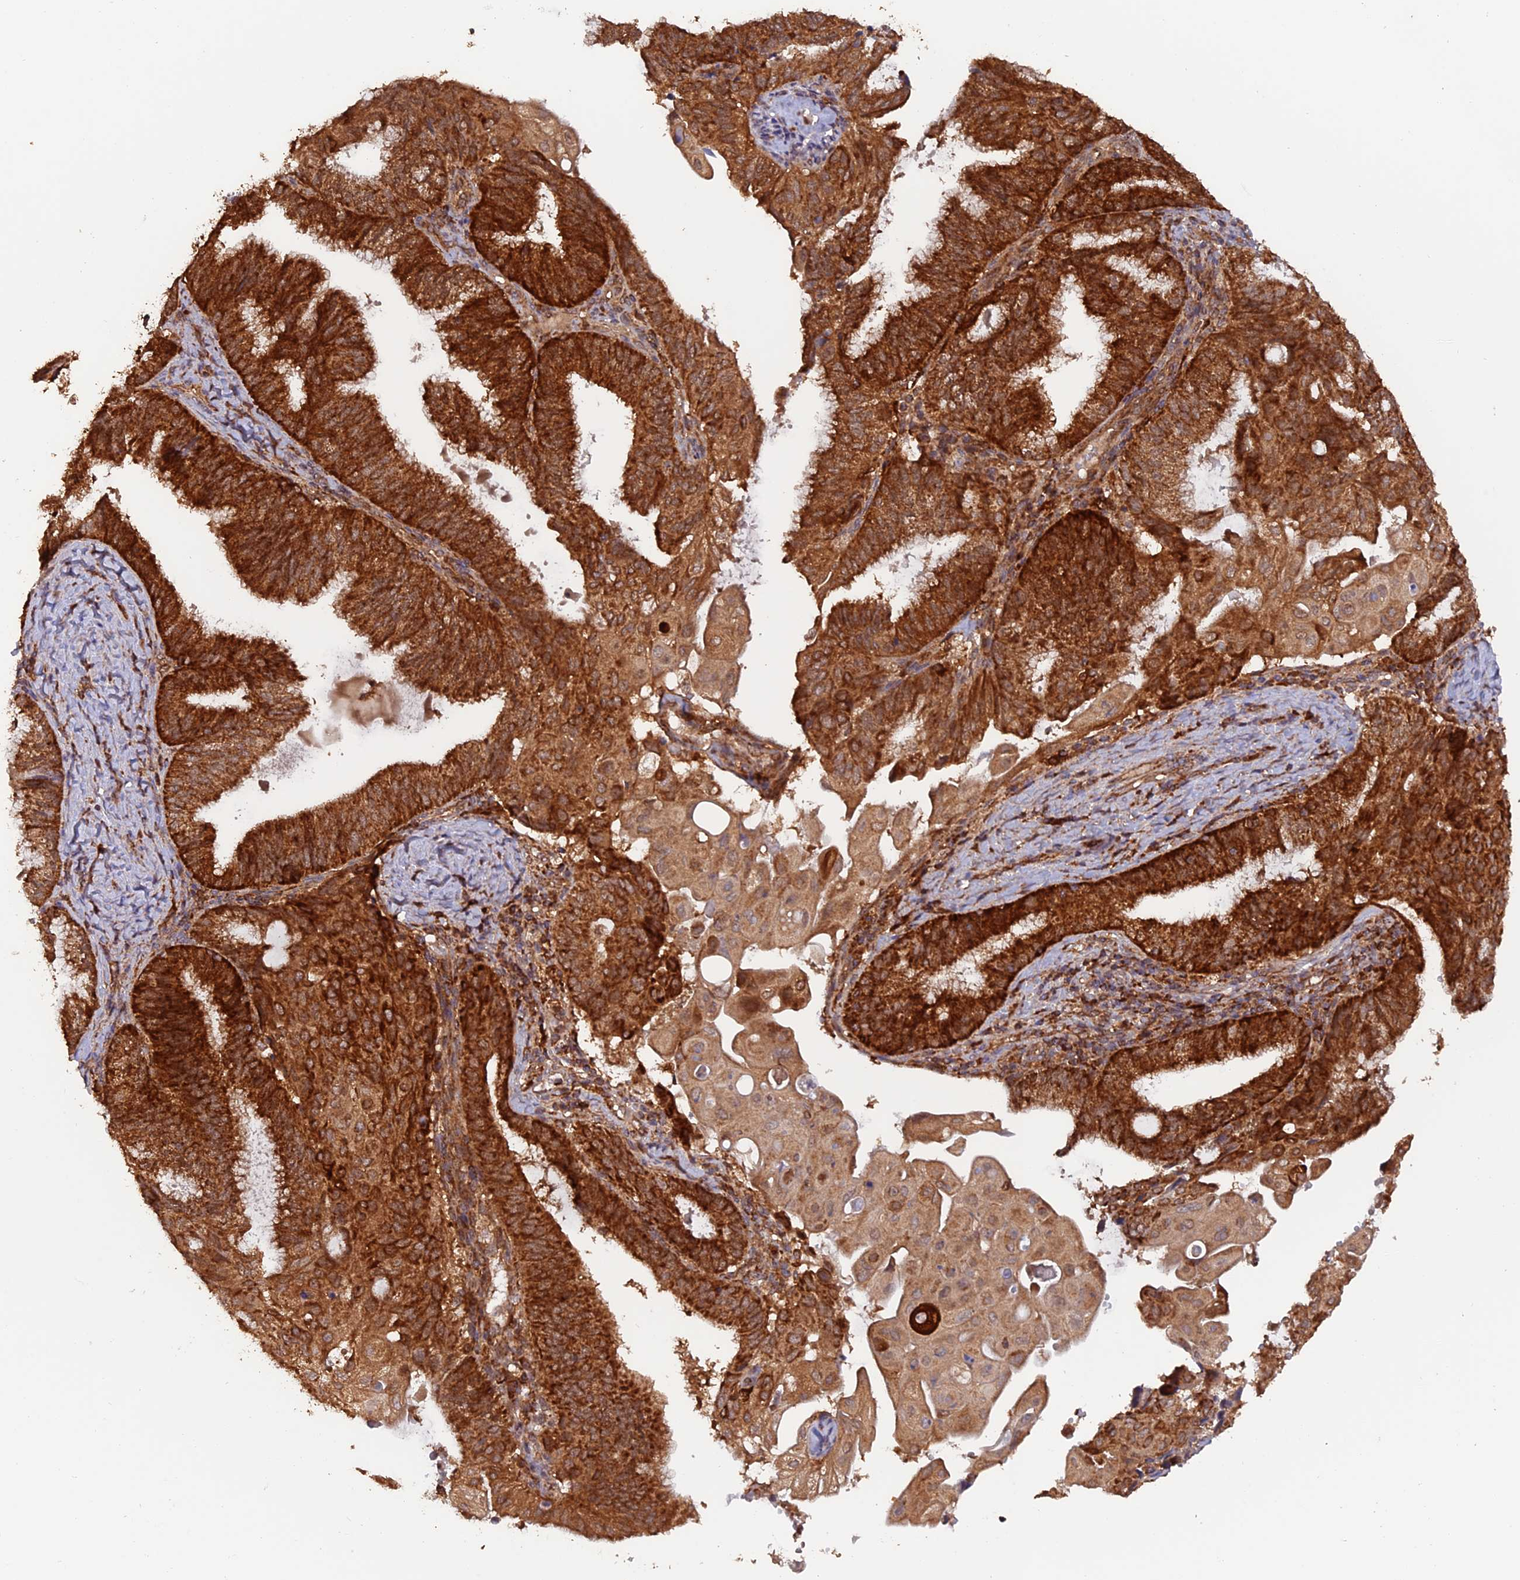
{"staining": {"intensity": "strong", "quantity": ">75%", "location": "cytoplasmic/membranous"}, "tissue": "endometrial cancer", "cell_type": "Tumor cells", "image_type": "cancer", "snomed": [{"axis": "morphology", "description": "Adenocarcinoma, NOS"}, {"axis": "topography", "description": "Endometrium"}], "caption": "Endometrial cancer (adenocarcinoma) stained with IHC demonstrates strong cytoplasmic/membranous positivity in about >75% of tumor cells.", "gene": "DTYMK", "patient": {"sex": "female", "age": 49}}